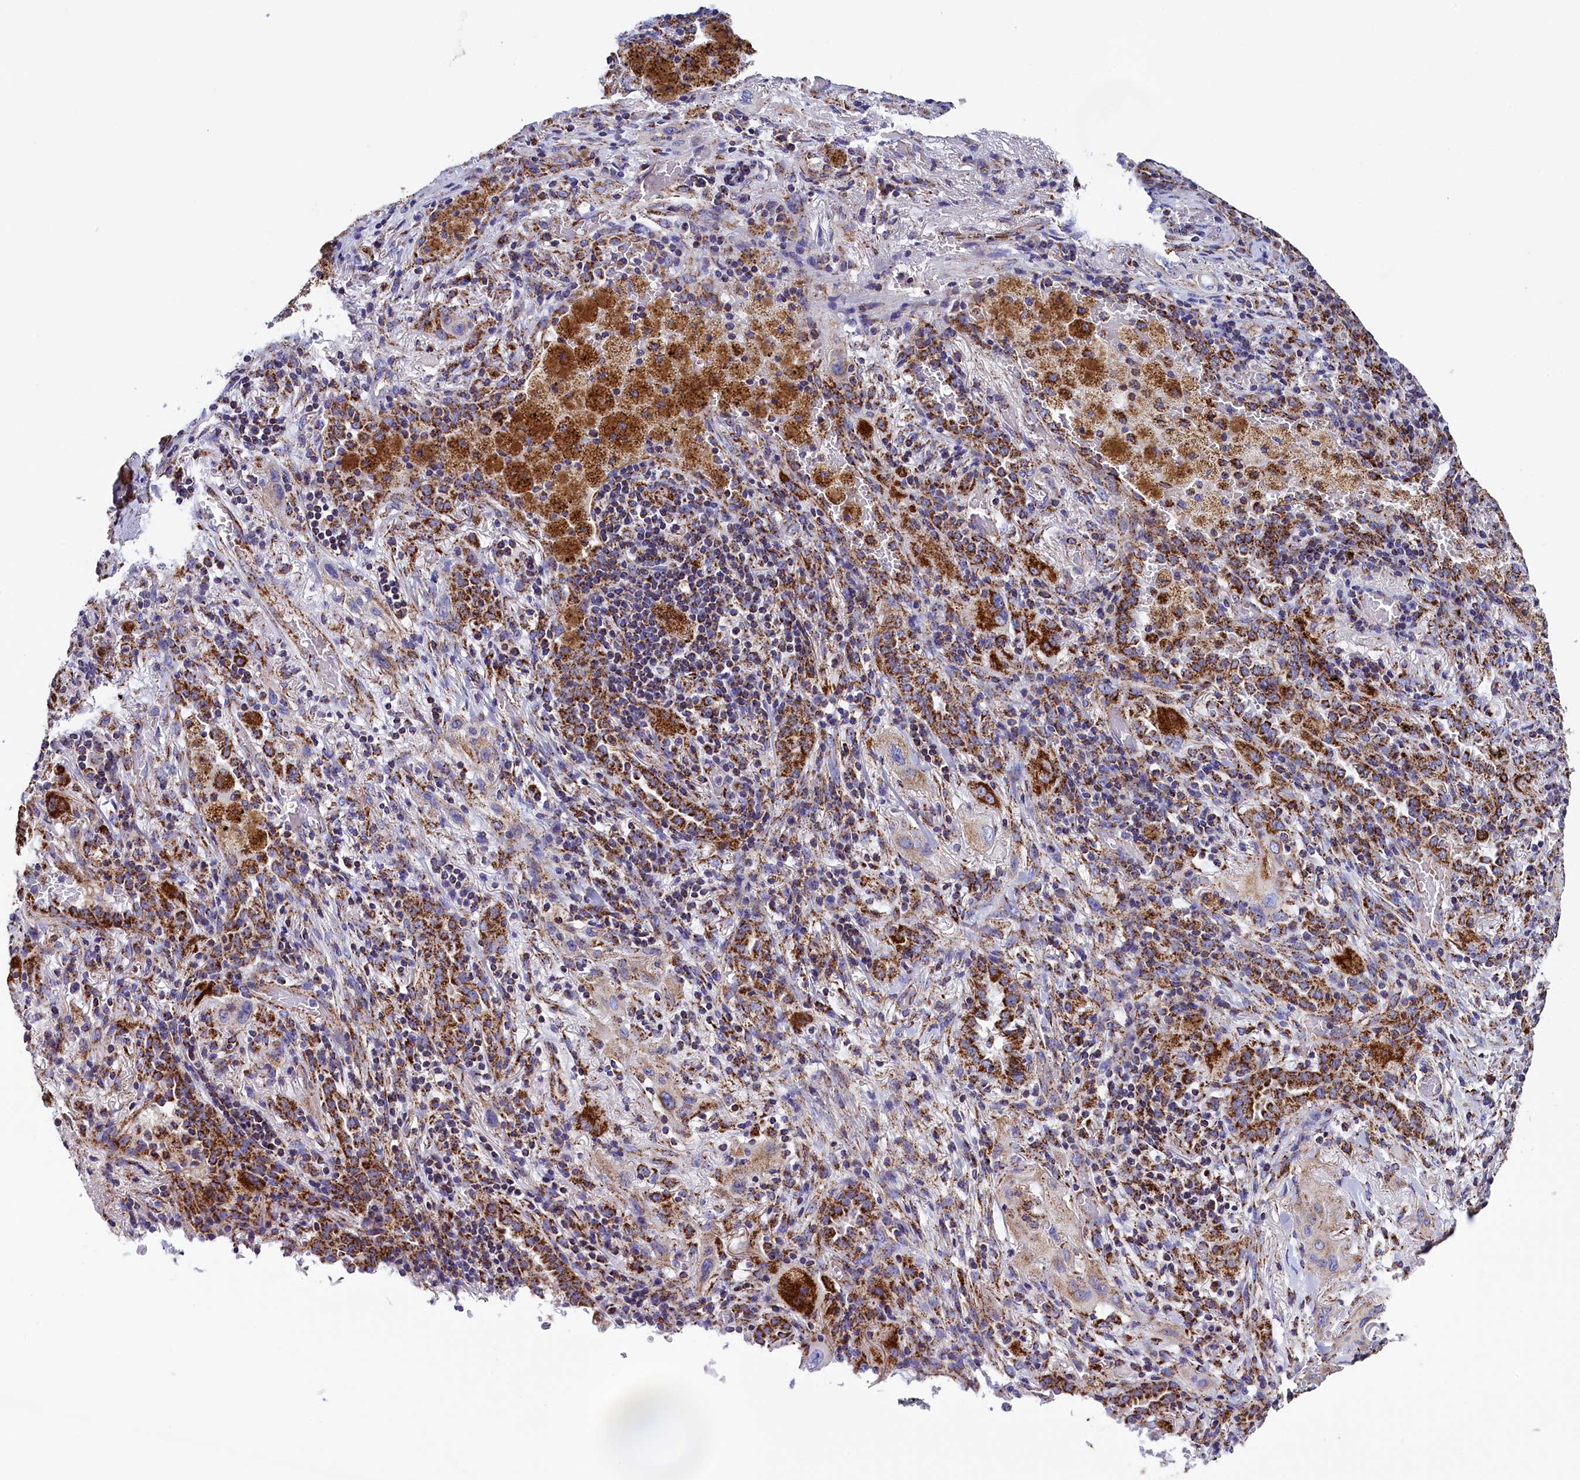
{"staining": {"intensity": "moderate", "quantity": "25%-75%", "location": "cytoplasmic/membranous"}, "tissue": "lung cancer", "cell_type": "Tumor cells", "image_type": "cancer", "snomed": [{"axis": "morphology", "description": "Squamous cell carcinoma, NOS"}, {"axis": "topography", "description": "Lung"}], "caption": "Protein expression analysis of human squamous cell carcinoma (lung) reveals moderate cytoplasmic/membranous staining in about 25%-75% of tumor cells.", "gene": "SLC39A3", "patient": {"sex": "female", "age": 47}}